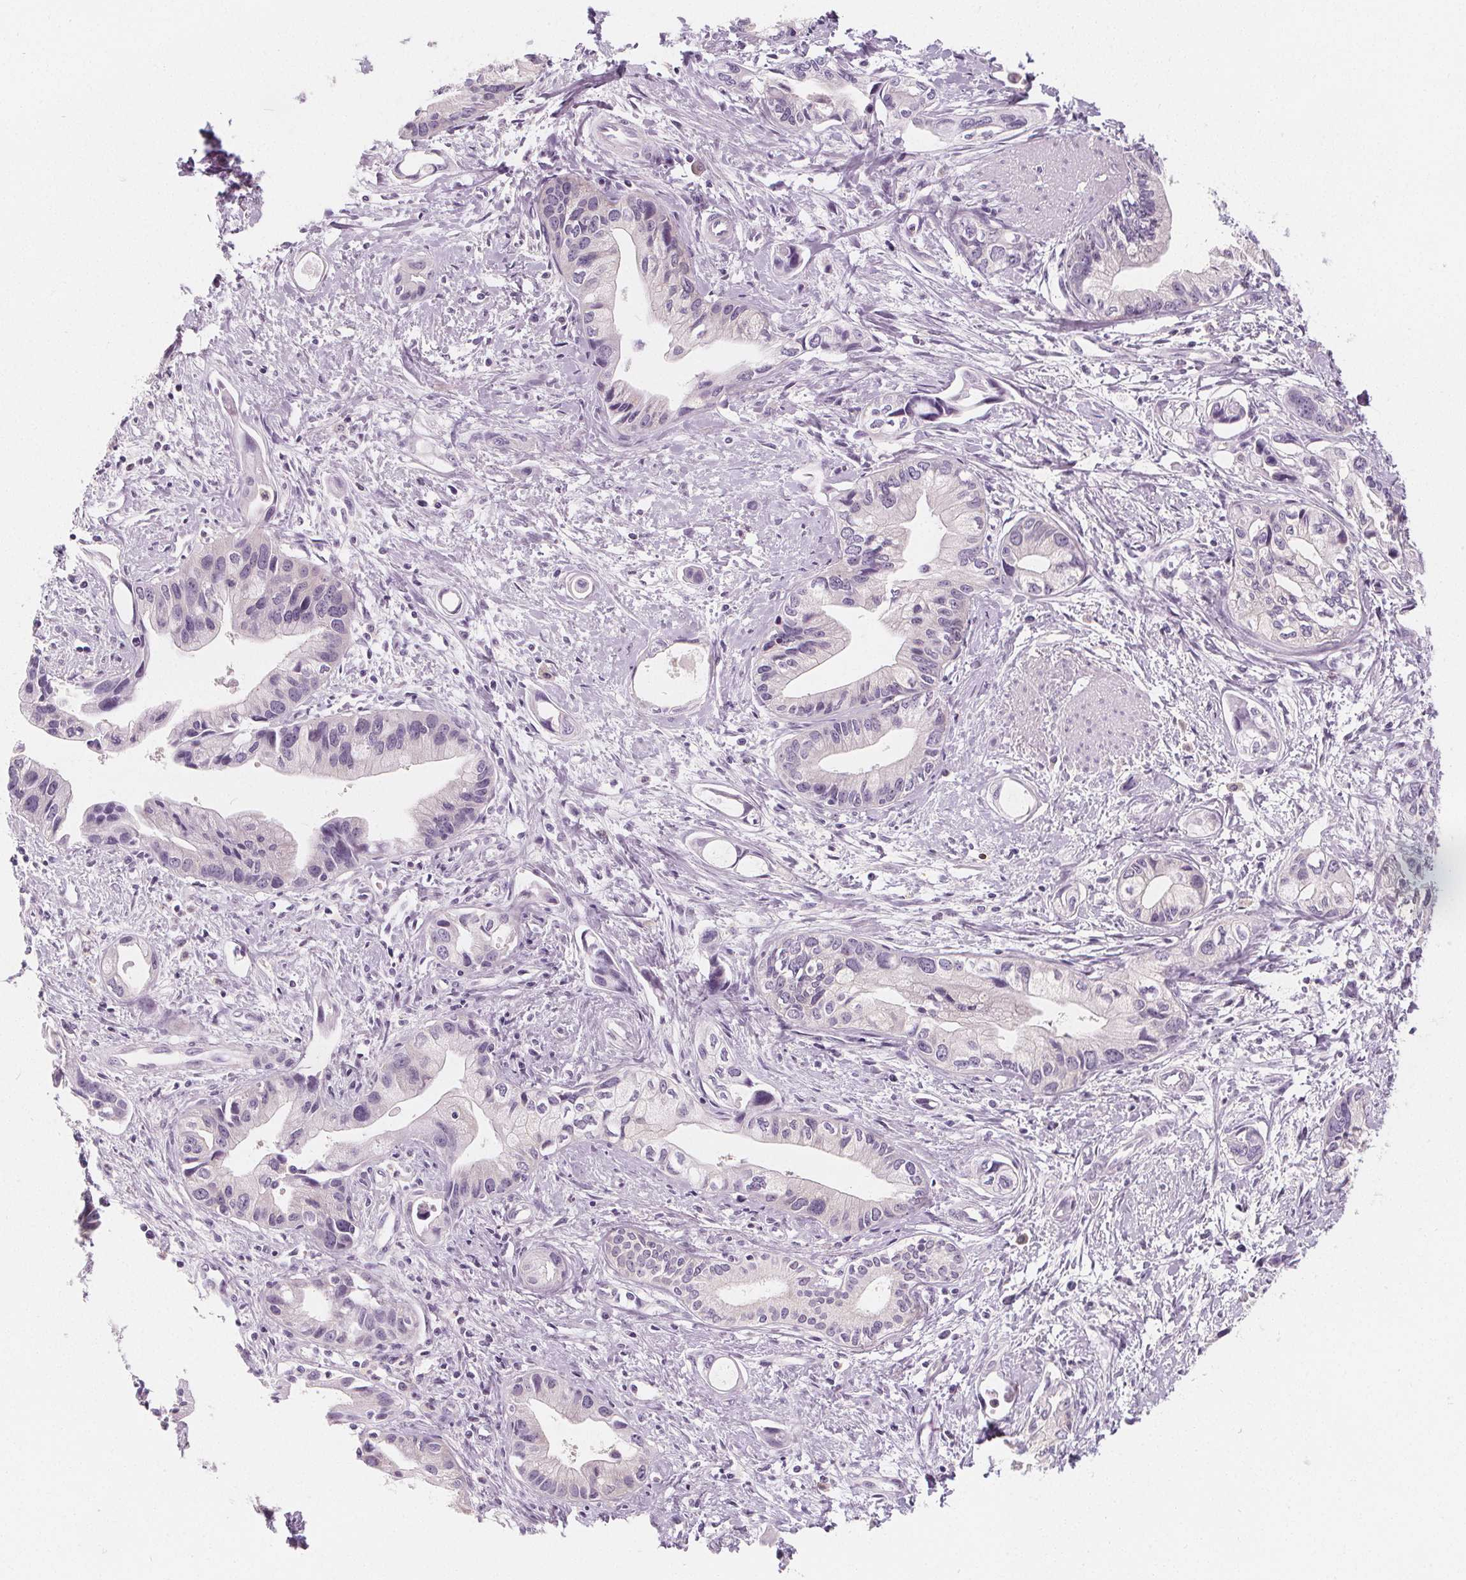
{"staining": {"intensity": "negative", "quantity": "none", "location": "none"}, "tissue": "pancreatic cancer", "cell_type": "Tumor cells", "image_type": "cancer", "snomed": [{"axis": "morphology", "description": "Adenocarcinoma, NOS"}, {"axis": "topography", "description": "Pancreas"}], "caption": "Immunohistochemistry (IHC) of pancreatic cancer reveals no staining in tumor cells.", "gene": "UGP2", "patient": {"sex": "female", "age": 61}}